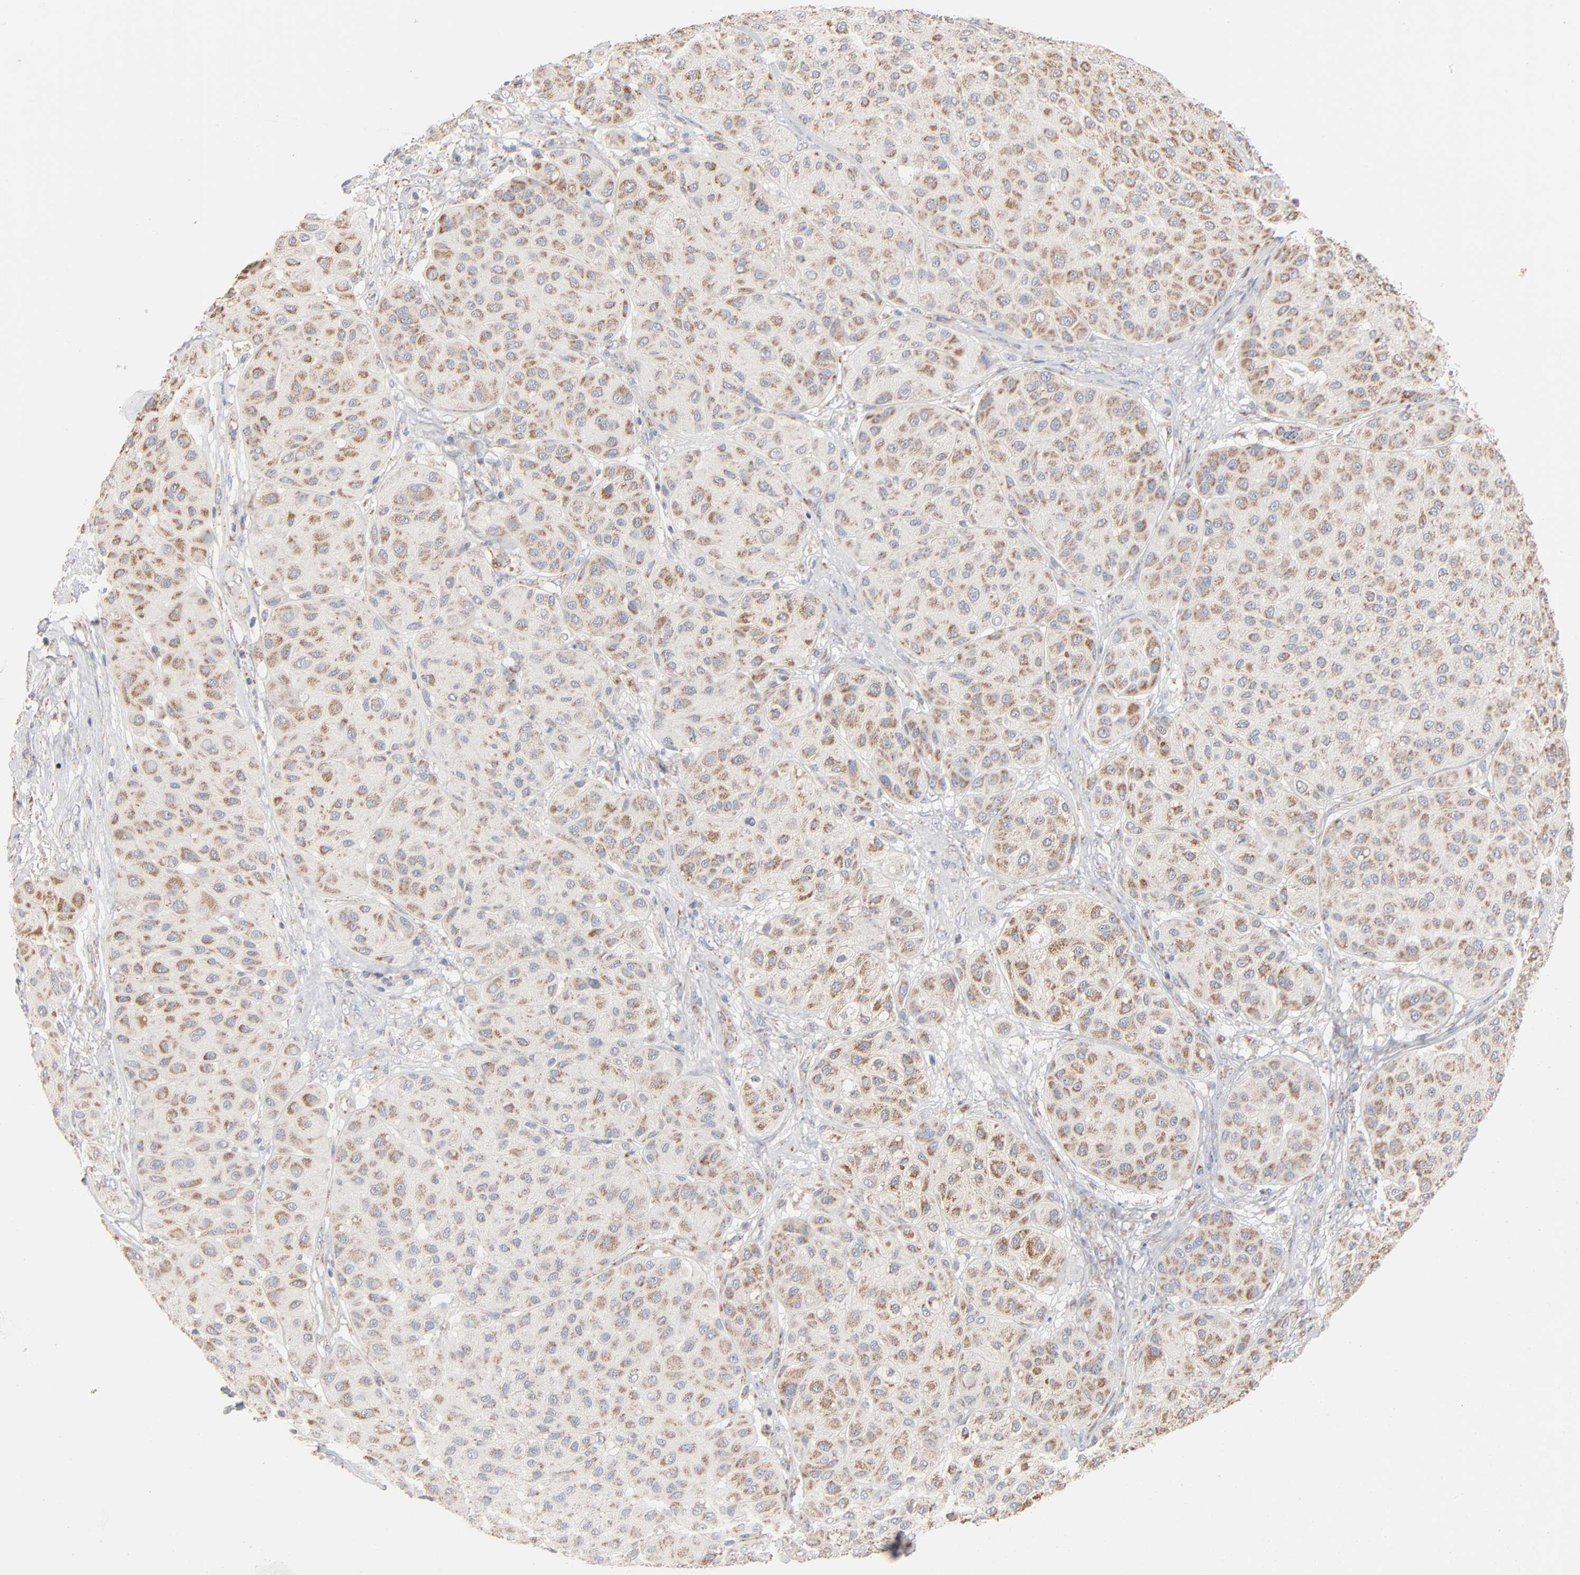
{"staining": {"intensity": "moderate", "quantity": ">75%", "location": "cytoplasmic/membranous"}, "tissue": "melanoma", "cell_type": "Tumor cells", "image_type": "cancer", "snomed": [{"axis": "morphology", "description": "Normal tissue, NOS"}, {"axis": "morphology", "description": "Malignant melanoma, Metastatic site"}, {"axis": "topography", "description": "Skin"}], "caption": "Immunohistochemical staining of malignant melanoma (metastatic site) demonstrates medium levels of moderate cytoplasmic/membranous expression in about >75% of tumor cells.", "gene": "UQCRC1", "patient": {"sex": "male", "age": 41}}